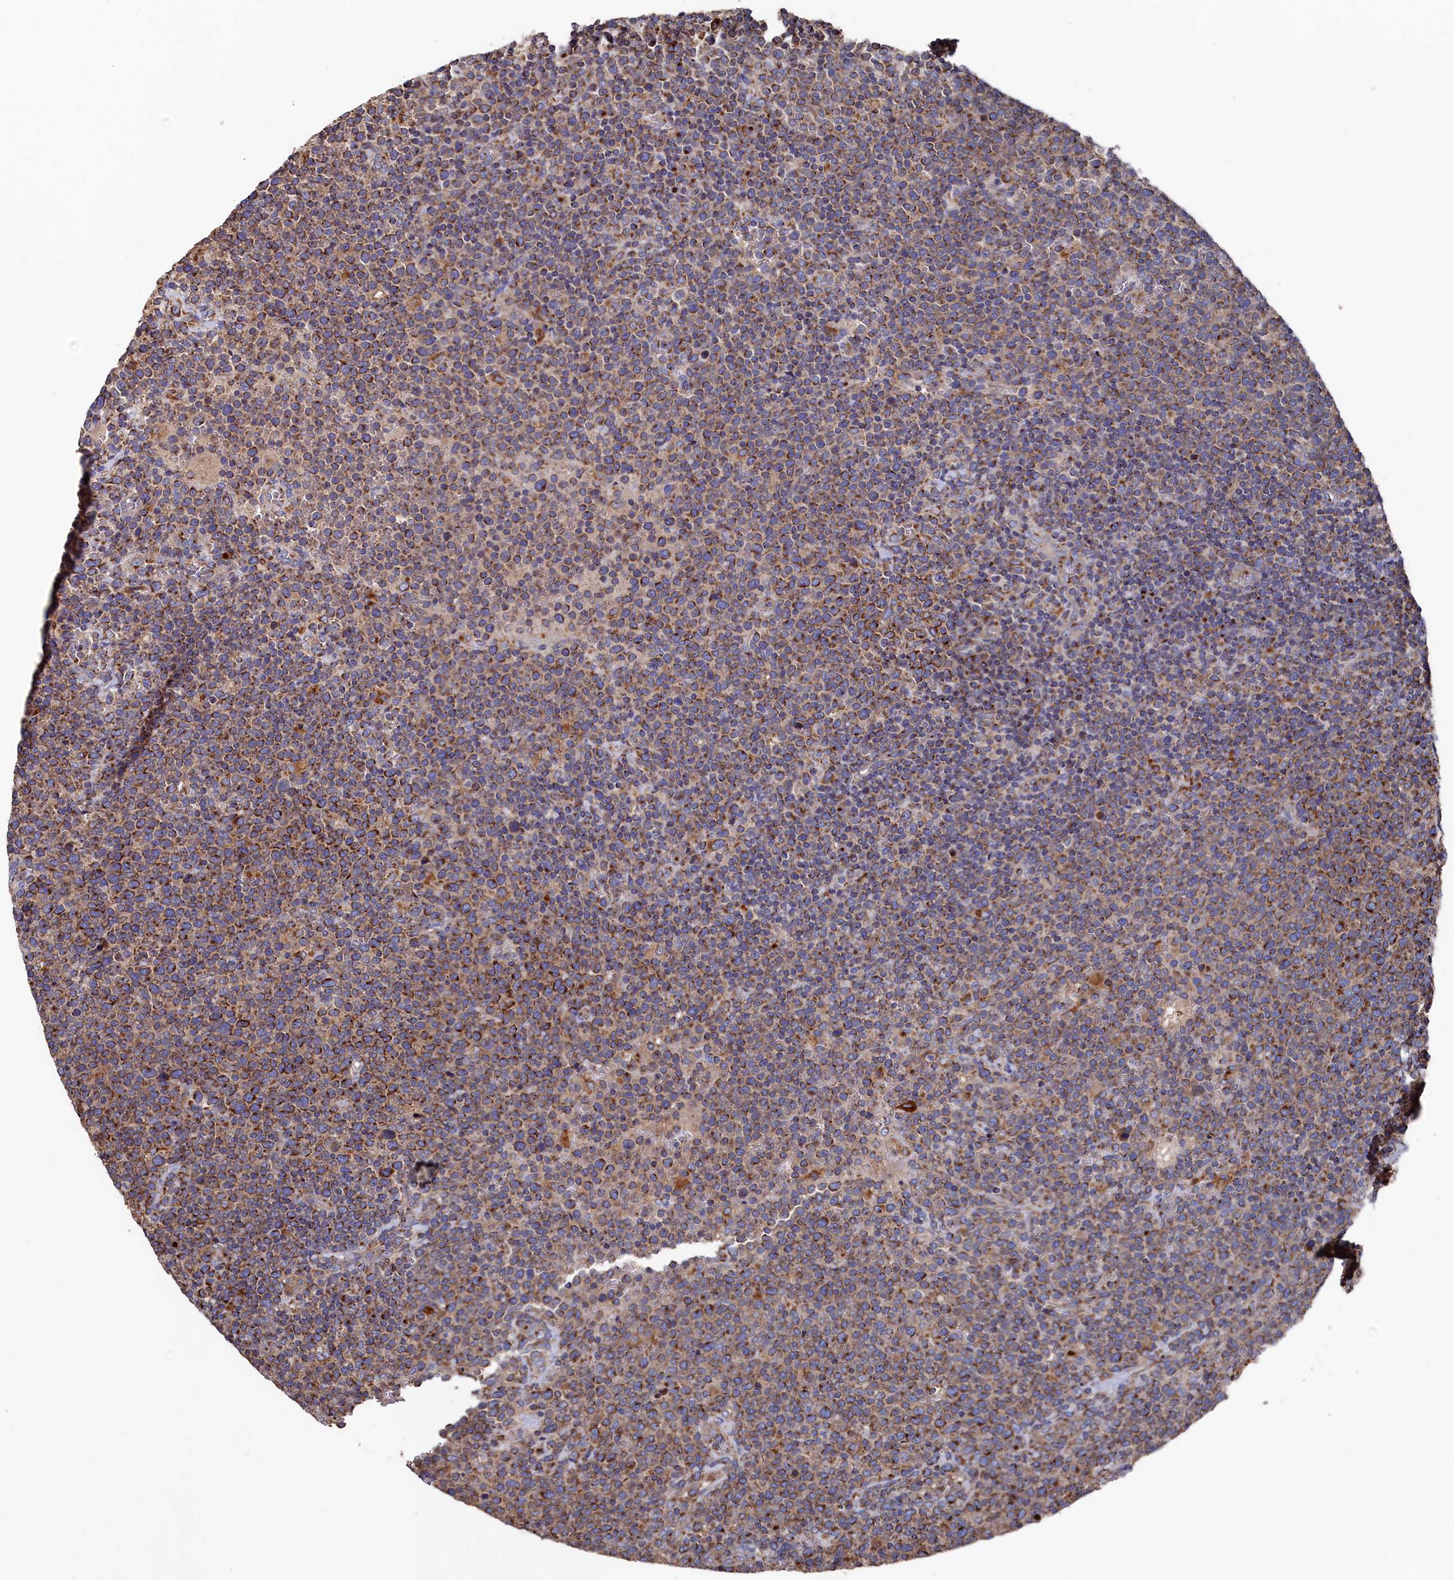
{"staining": {"intensity": "moderate", "quantity": ">75%", "location": "cytoplasmic/membranous"}, "tissue": "lymphoma", "cell_type": "Tumor cells", "image_type": "cancer", "snomed": [{"axis": "morphology", "description": "Malignant lymphoma, non-Hodgkin's type, High grade"}, {"axis": "topography", "description": "Lymph node"}], "caption": "A high-resolution micrograph shows immunohistochemistry staining of malignant lymphoma, non-Hodgkin's type (high-grade), which displays moderate cytoplasmic/membranous expression in approximately >75% of tumor cells.", "gene": "PRRC1", "patient": {"sex": "male", "age": 61}}